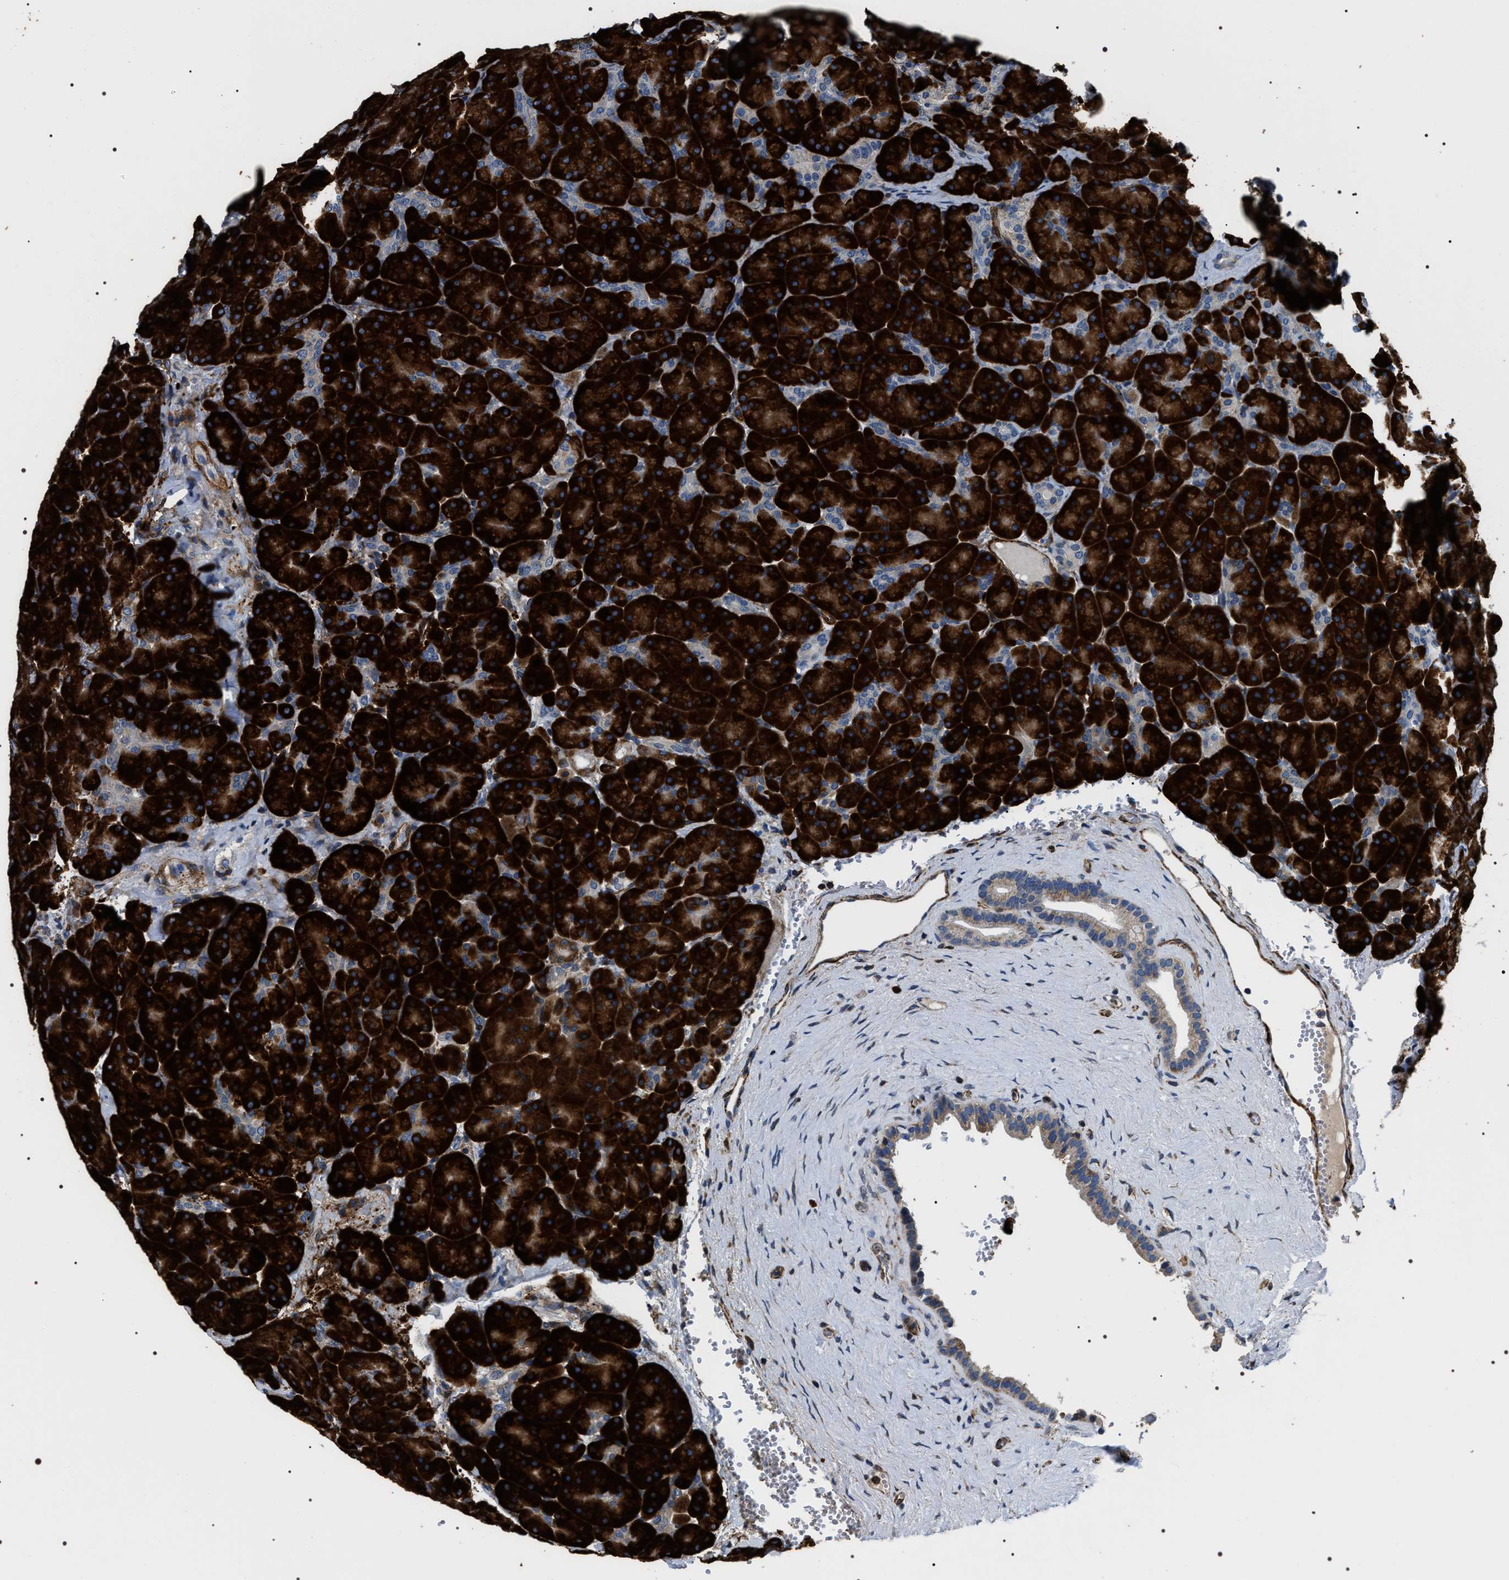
{"staining": {"intensity": "strong", "quantity": ">75%", "location": "cytoplasmic/membranous"}, "tissue": "pancreas", "cell_type": "Exocrine glandular cells", "image_type": "normal", "snomed": [{"axis": "morphology", "description": "Normal tissue, NOS"}, {"axis": "topography", "description": "Pancreas"}], "caption": "Strong cytoplasmic/membranous staining is seen in approximately >75% of exocrine glandular cells in benign pancreas.", "gene": "ZC3HAV1L", "patient": {"sex": "male", "age": 66}}